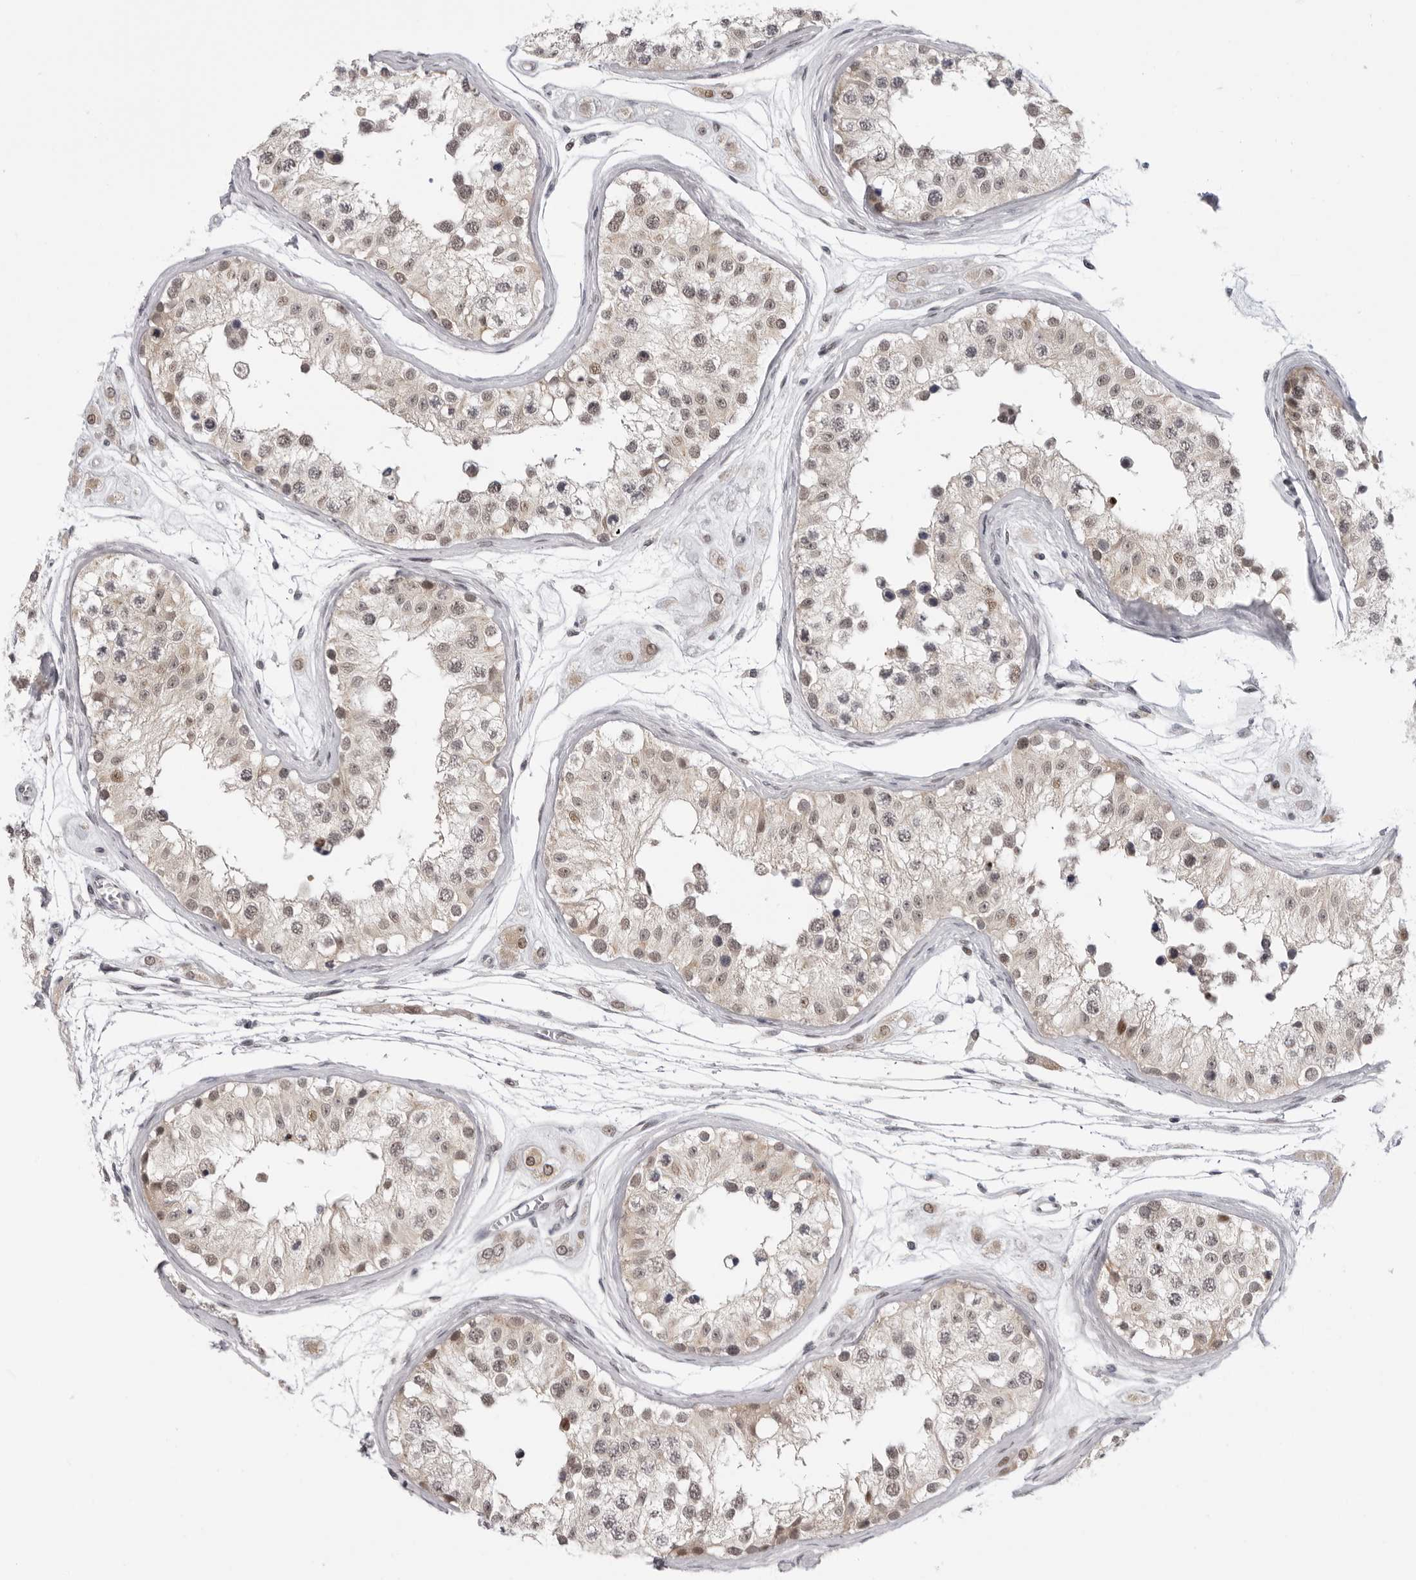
{"staining": {"intensity": "moderate", "quantity": ">75%", "location": "cytoplasmic/membranous,nuclear"}, "tissue": "testis", "cell_type": "Cells in seminiferous ducts", "image_type": "normal", "snomed": [{"axis": "morphology", "description": "Normal tissue, NOS"}, {"axis": "morphology", "description": "Adenocarcinoma, metastatic, NOS"}, {"axis": "topography", "description": "Testis"}], "caption": "About >75% of cells in seminiferous ducts in unremarkable testis exhibit moderate cytoplasmic/membranous,nuclear protein positivity as visualized by brown immunohistochemical staining.", "gene": "ALPK2", "patient": {"sex": "male", "age": 26}}